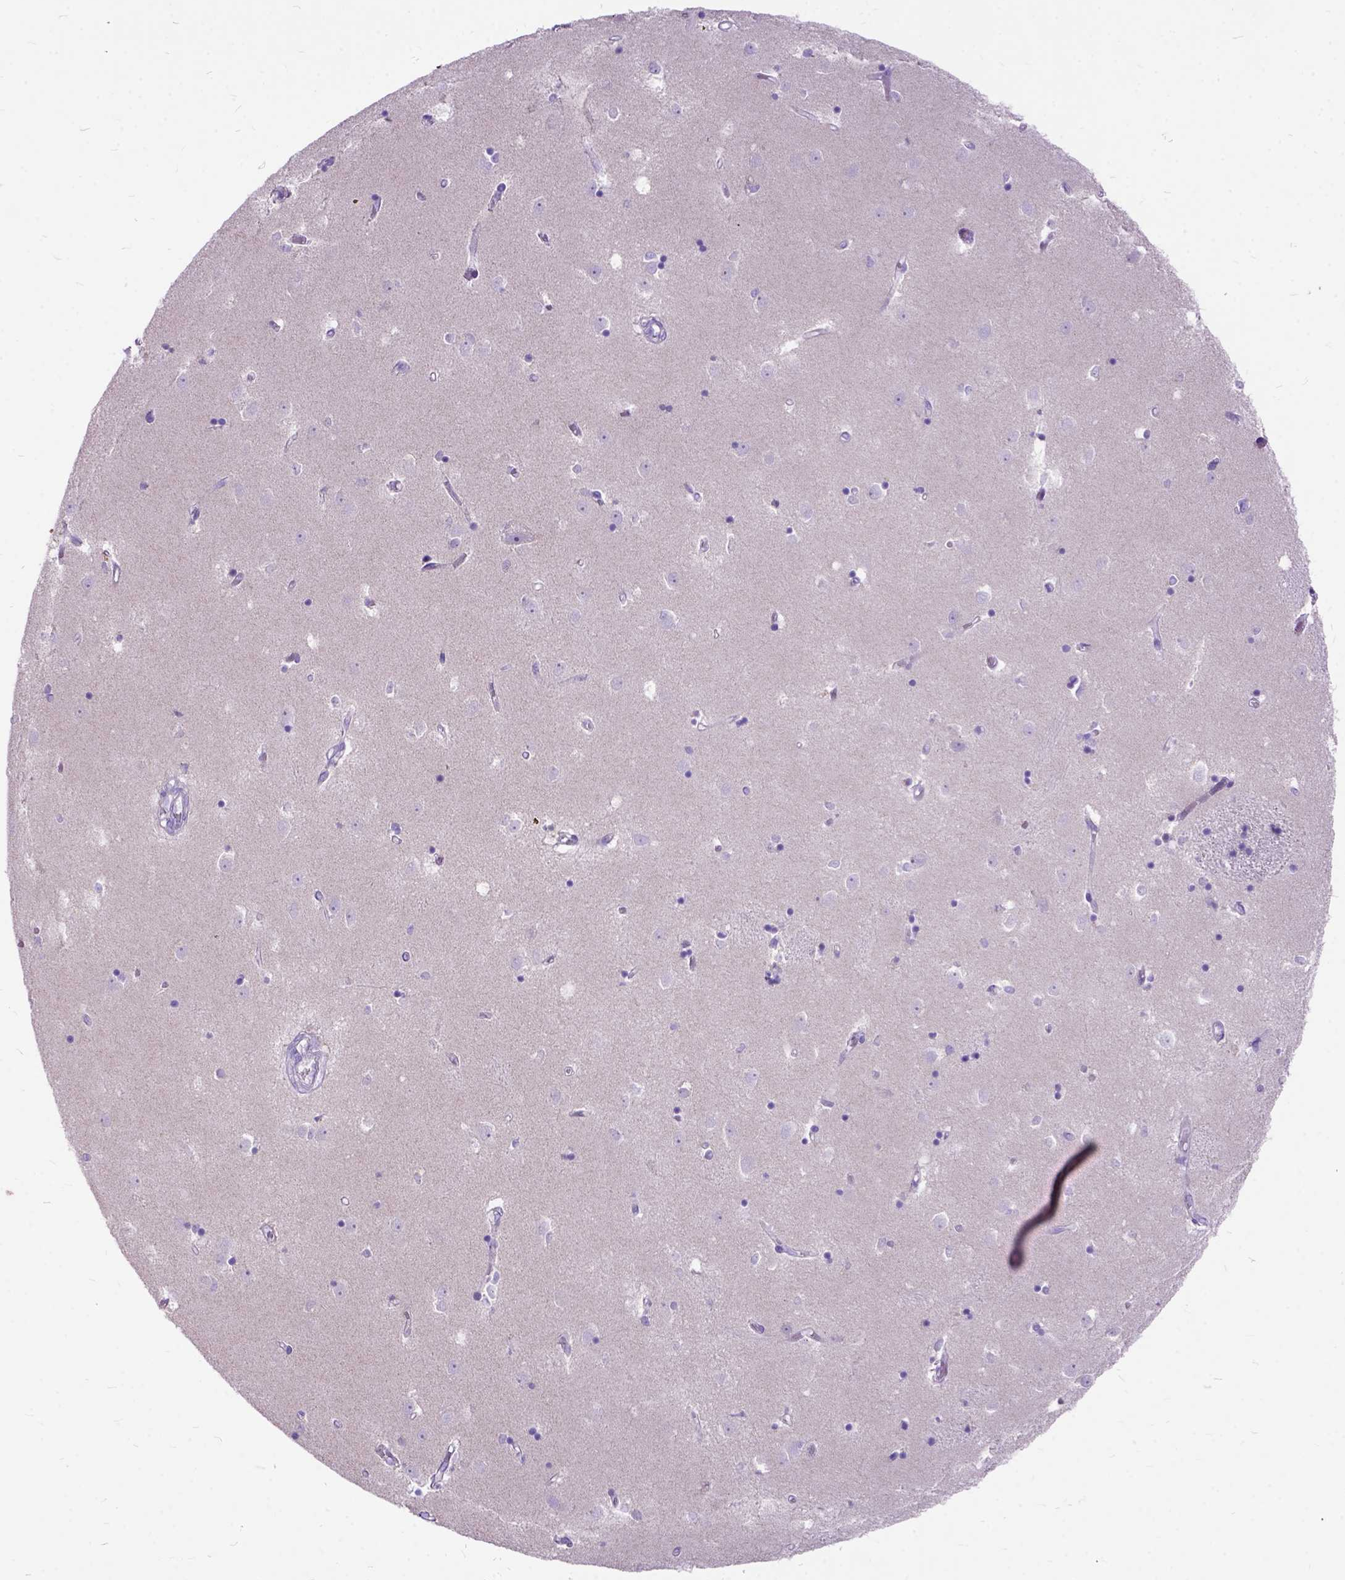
{"staining": {"intensity": "negative", "quantity": "none", "location": "none"}, "tissue": "caudate", "cell_type": "Glial cells", "image_type": "normal", "snomed": [{"axis": "morphology", "description": "Normal tissue, NOS"}, {"axis": "topography", "description": "Lateral ventricle wall"}], "caption": "Immunohistochemistry of benign human caudate demonstrates no staining in glial cells.", "gene": "CTAG2", "patient": {"sex": "male", "age": 54}}